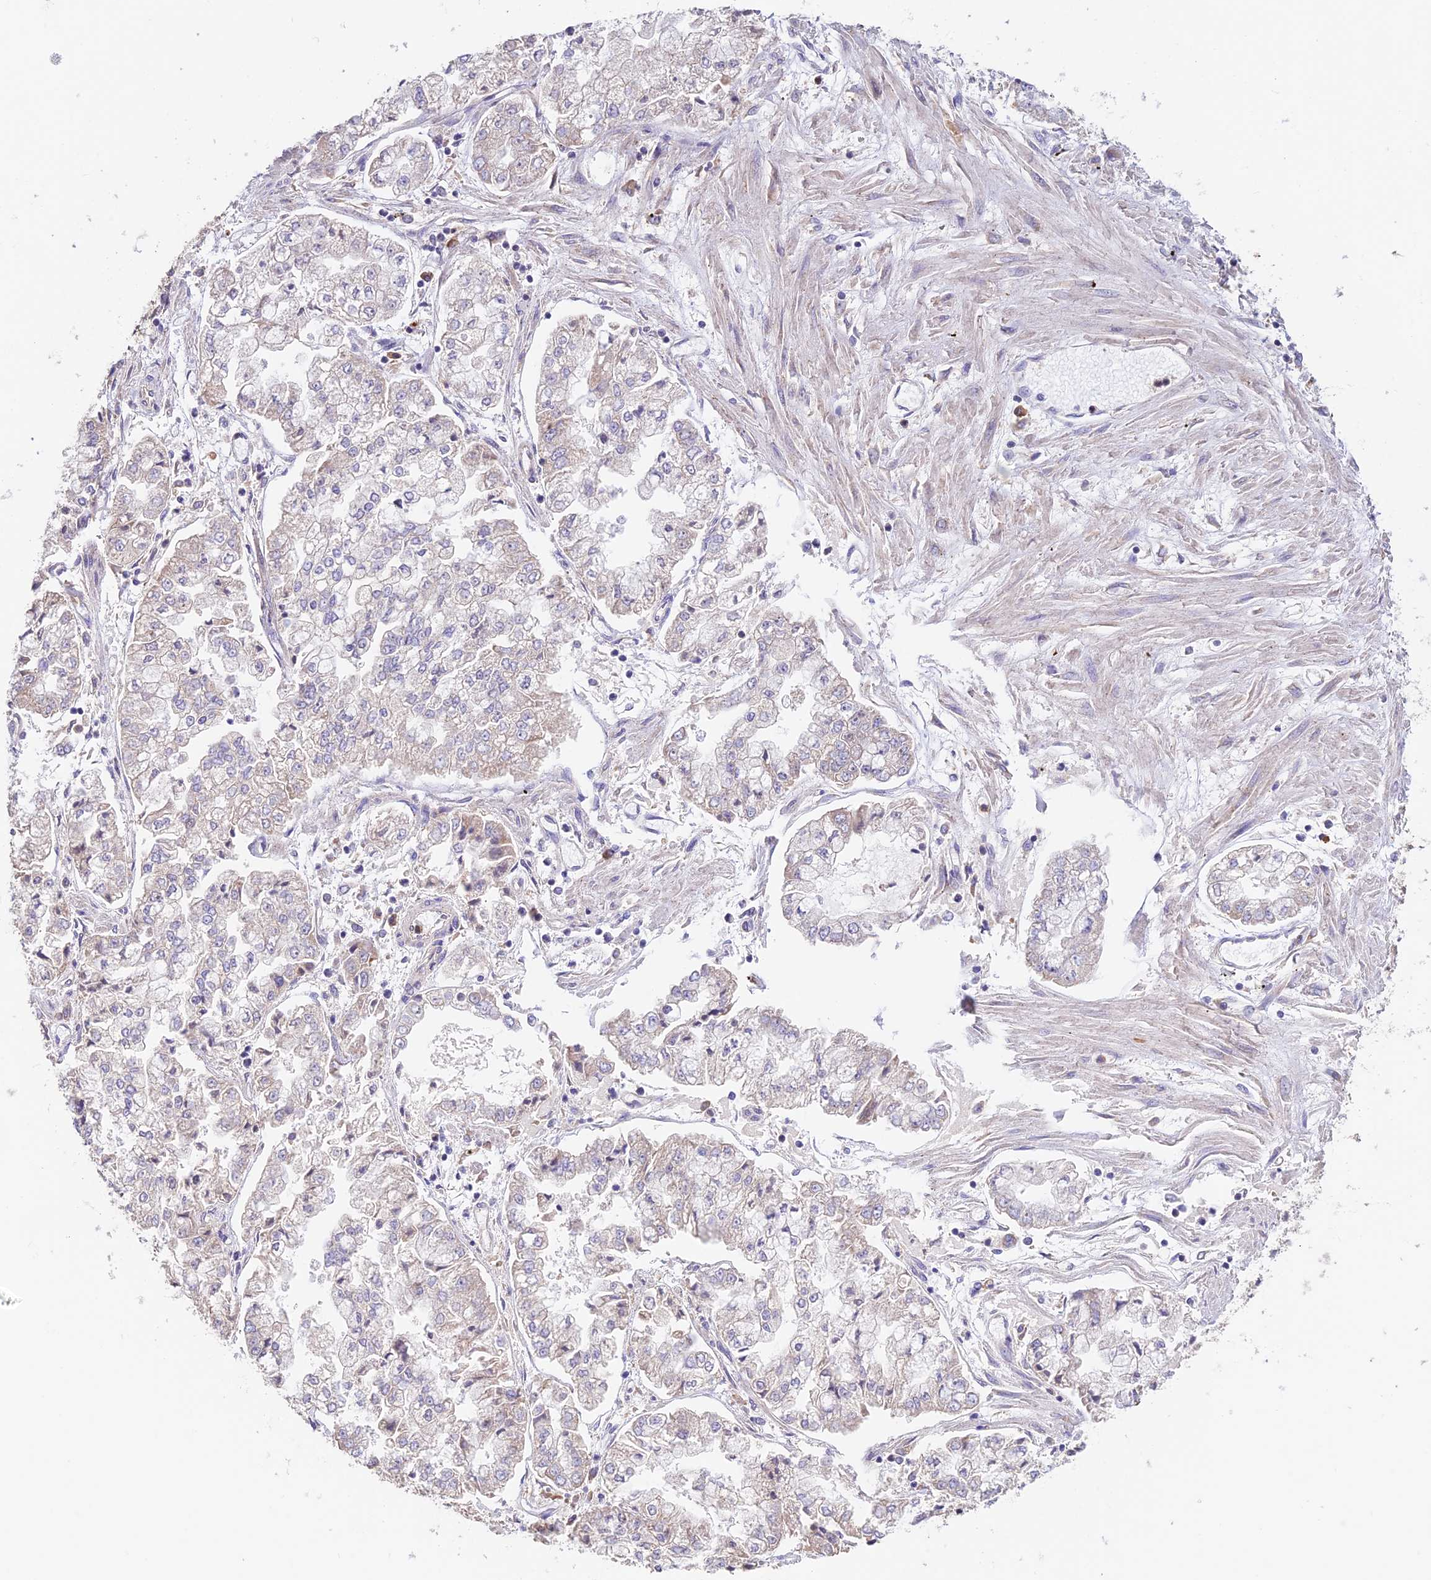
{"staining": {"intensity": "weak", "quantity": "<25%", "location": "cytoplasmic/membranous"}, "tissue": "stomach cancer", "cell_type": "Tumor cells", "image_type": "cancer", "snomed": [{"axis": "morphology", "description": "Adenocarcinoma, NOS"}, {"axis": "topography", "description": "Stomach"}], "caption": "Immunohistochemistry micrograph of neoplastic tissue: stomach adenocarcinoma stained with DAB (3,3'-diaminobenzidine) exhibits no significant protein positivity in tumor cells. (DAB (3,3'-diaminobenzidine) immunohistochemistry (IHC) with hematoxylin counter stain).", "gene": "EMC3", "patient": {"sex": "male", "age": 76}}